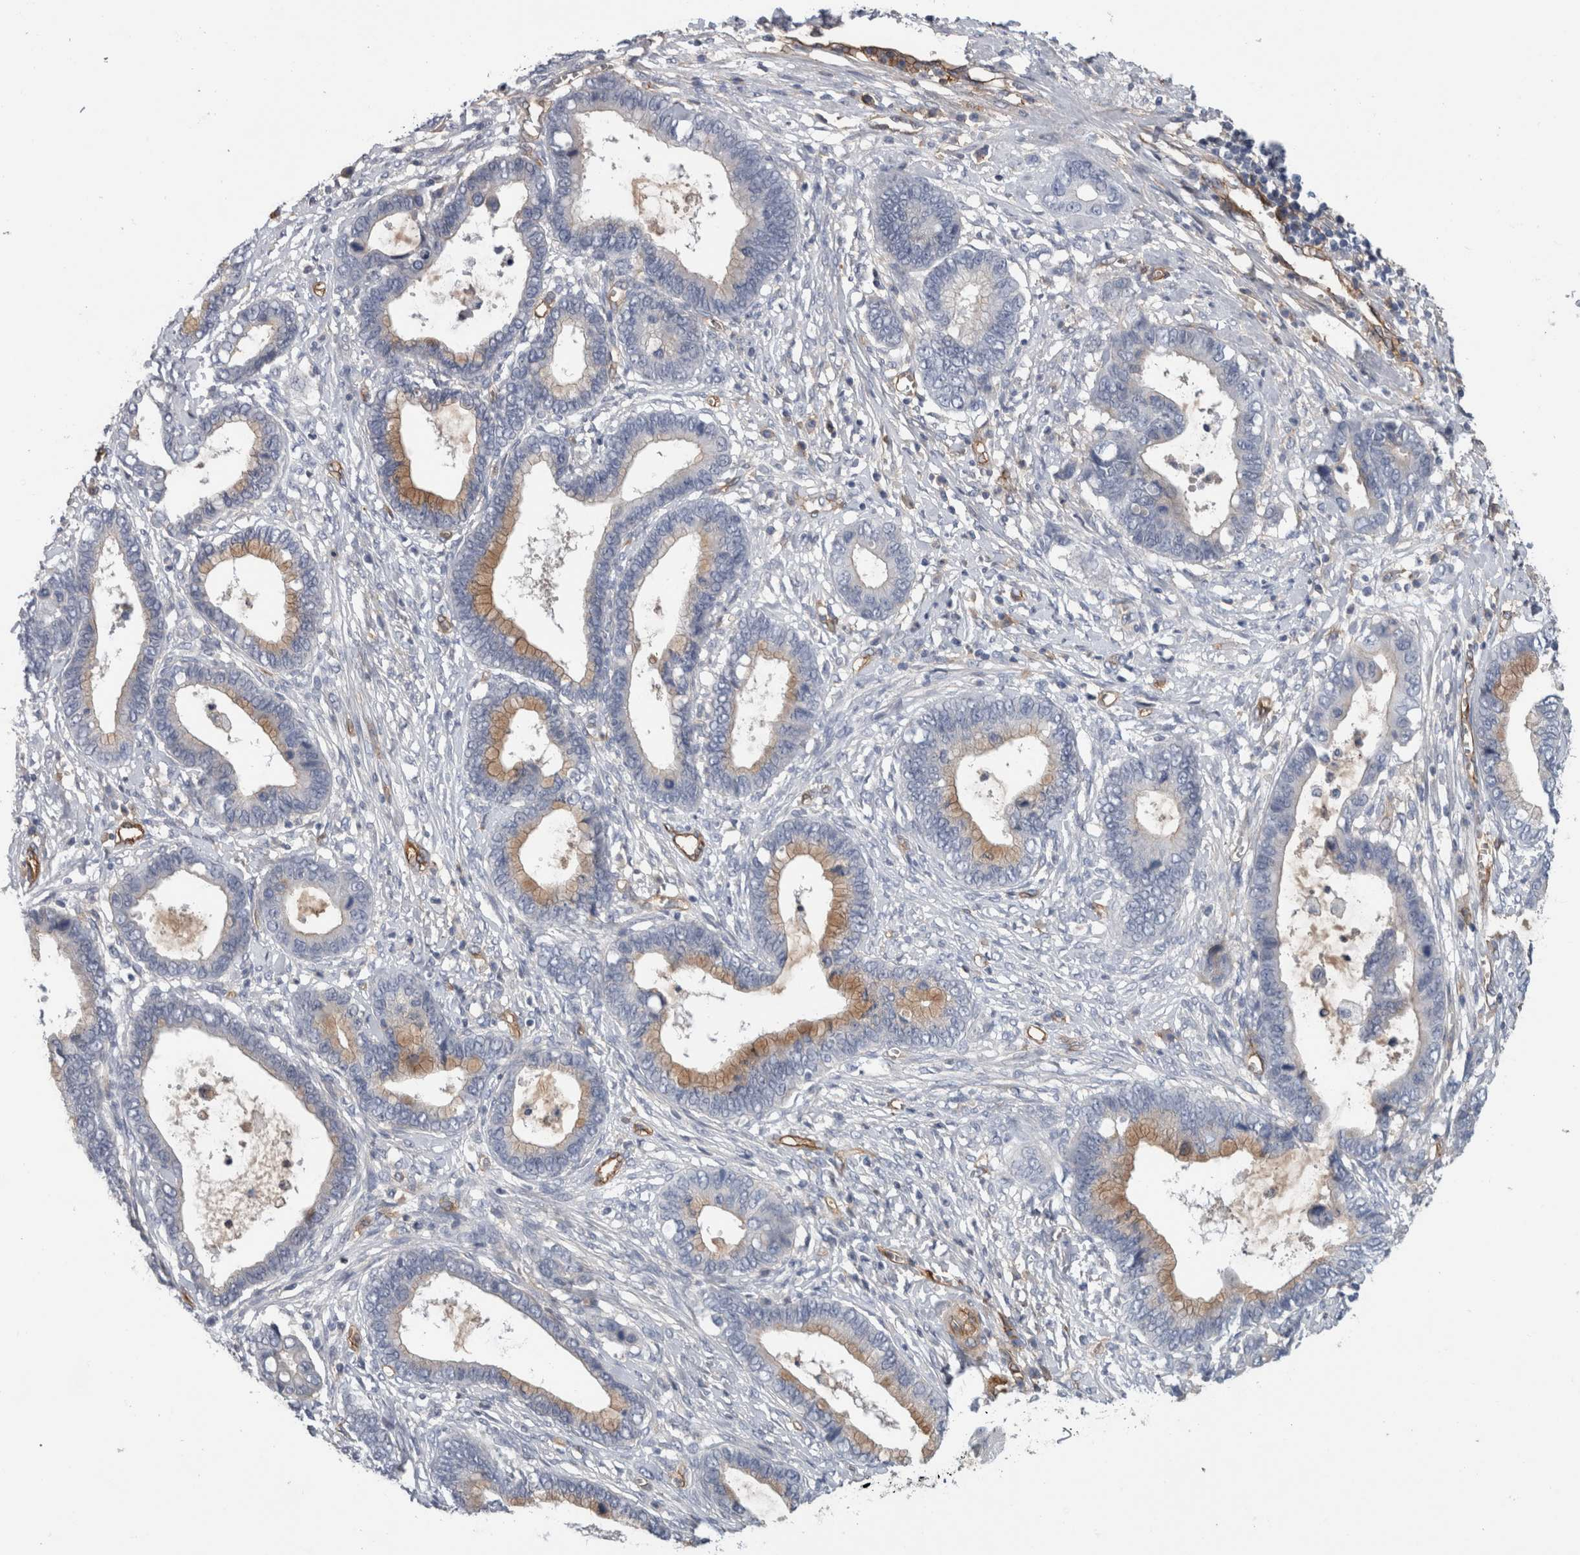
{"staining": {"intensity": "moderate", "quantity": "<25%", "location": "cytoplasmic/membranous"}, "tissue": "cervical cancer", "cell_type": "Tumor cells", "image_type": "cancer", "snomed": [{"axis": "morphology", "description": "Adenocarcinoma, NOS"}, {"axis": "topography", "description": "Cervix"}], "caption": "Protein expression analysis of human adenocarcinoma (cervical) reveals moderate cytoplasmic/membranous staining in approximately <25% of tumor cells. The staining was performed using DAB, with brown indicating positive protein expression. Nuclei are stained blue with hematoxylin.", "gene": "CD59", "patient": {"sex": "female", "age": 44}}